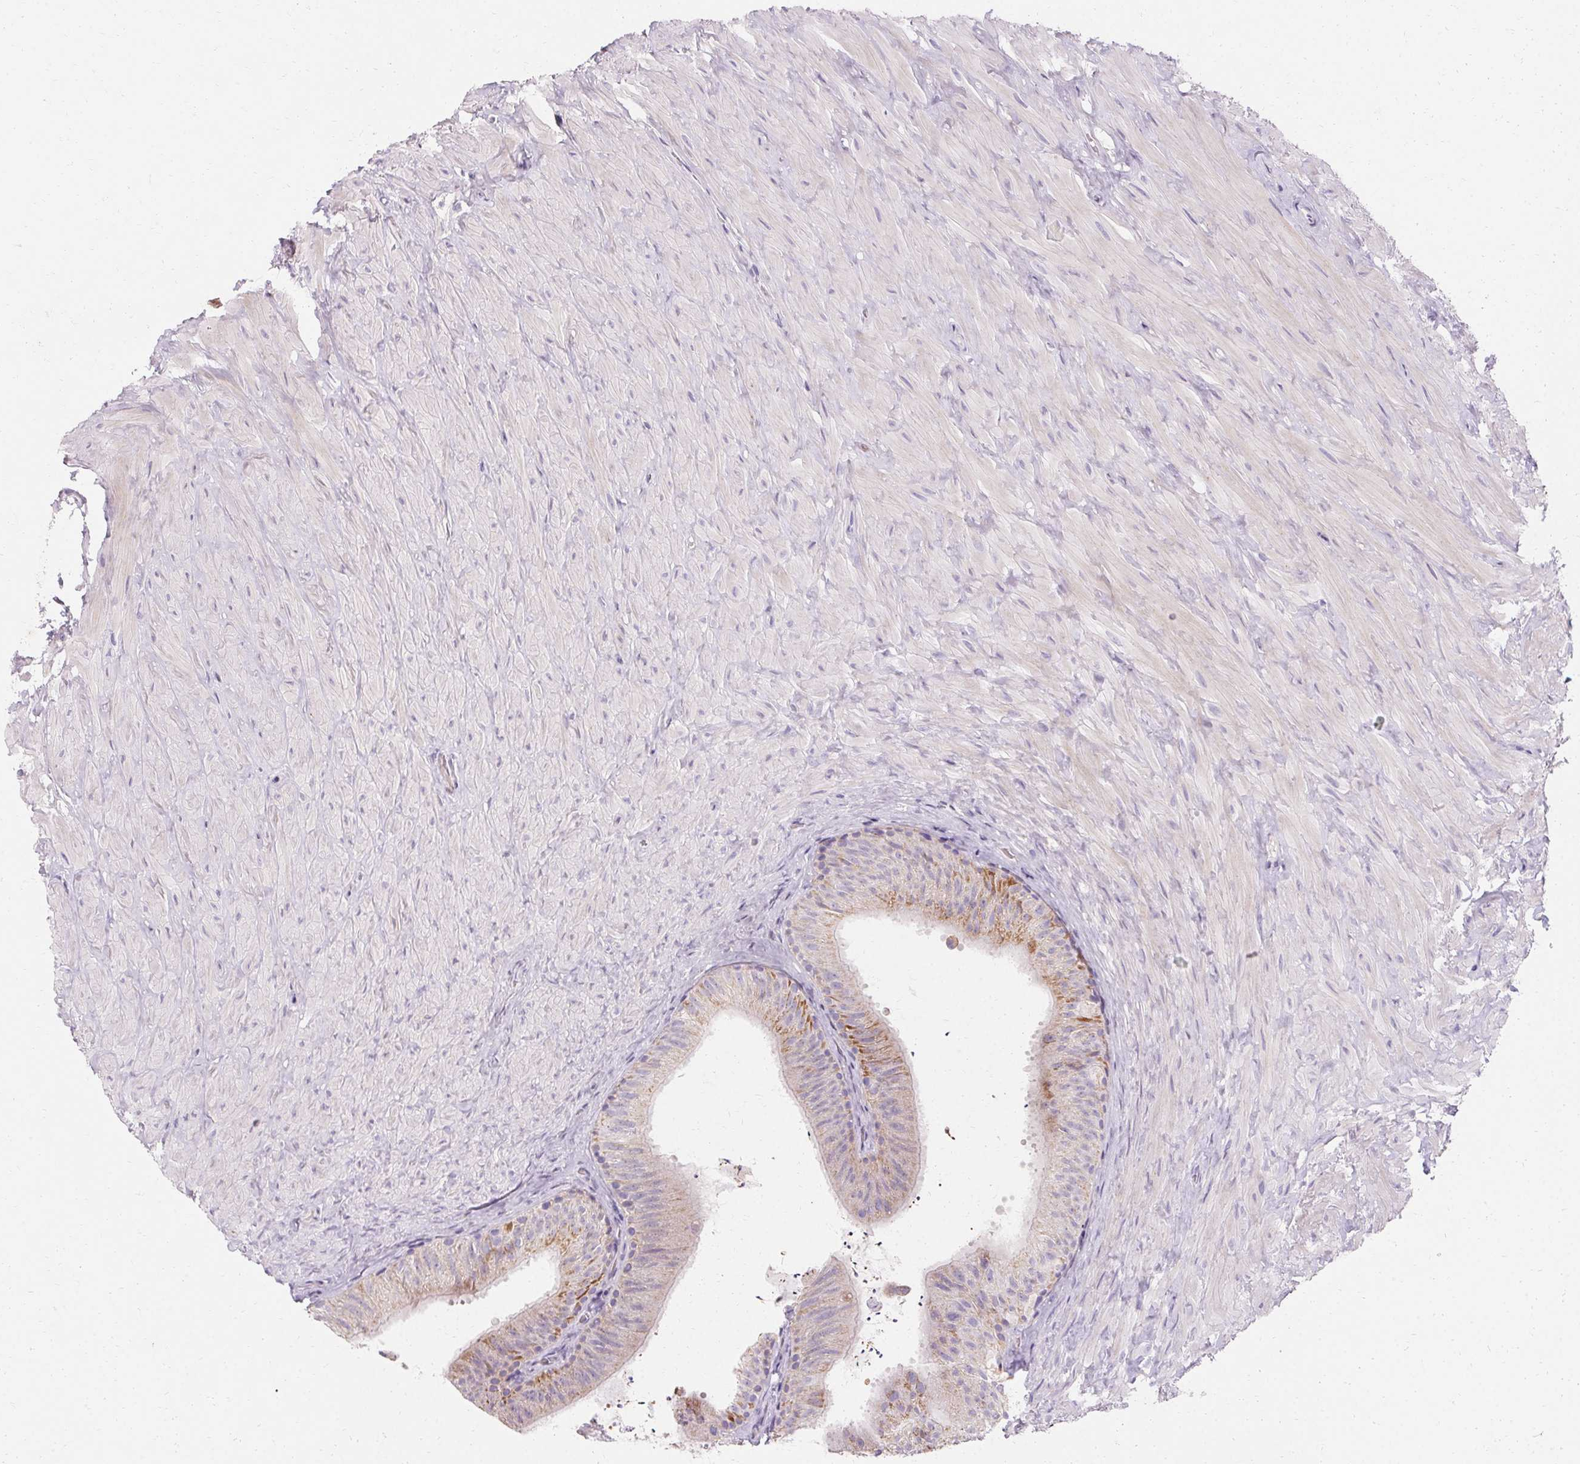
{"staining": {"intensity": "moderate", "quantity": "<25%", "location": "cytoplasmic/membranous"}, "tissue": "epididymis", "cell_type": "Glandular cells", "image_type": "normal", "snomed": [{"axis": "morphology", "description": "Normal tissue, NOS"}, {"axis": "topography", "description": "Epididymis, spermatic cord, NOS"}, {"axis": "topography", "description": "Epididymis"}], "caption": "The immunohistochemical stain highlights moderate cytoplasmic/membranous positivity in glandular cells of benign epididymis.", "gene": "TRIP13", "patient": {"sex": "male", "age": 31}}